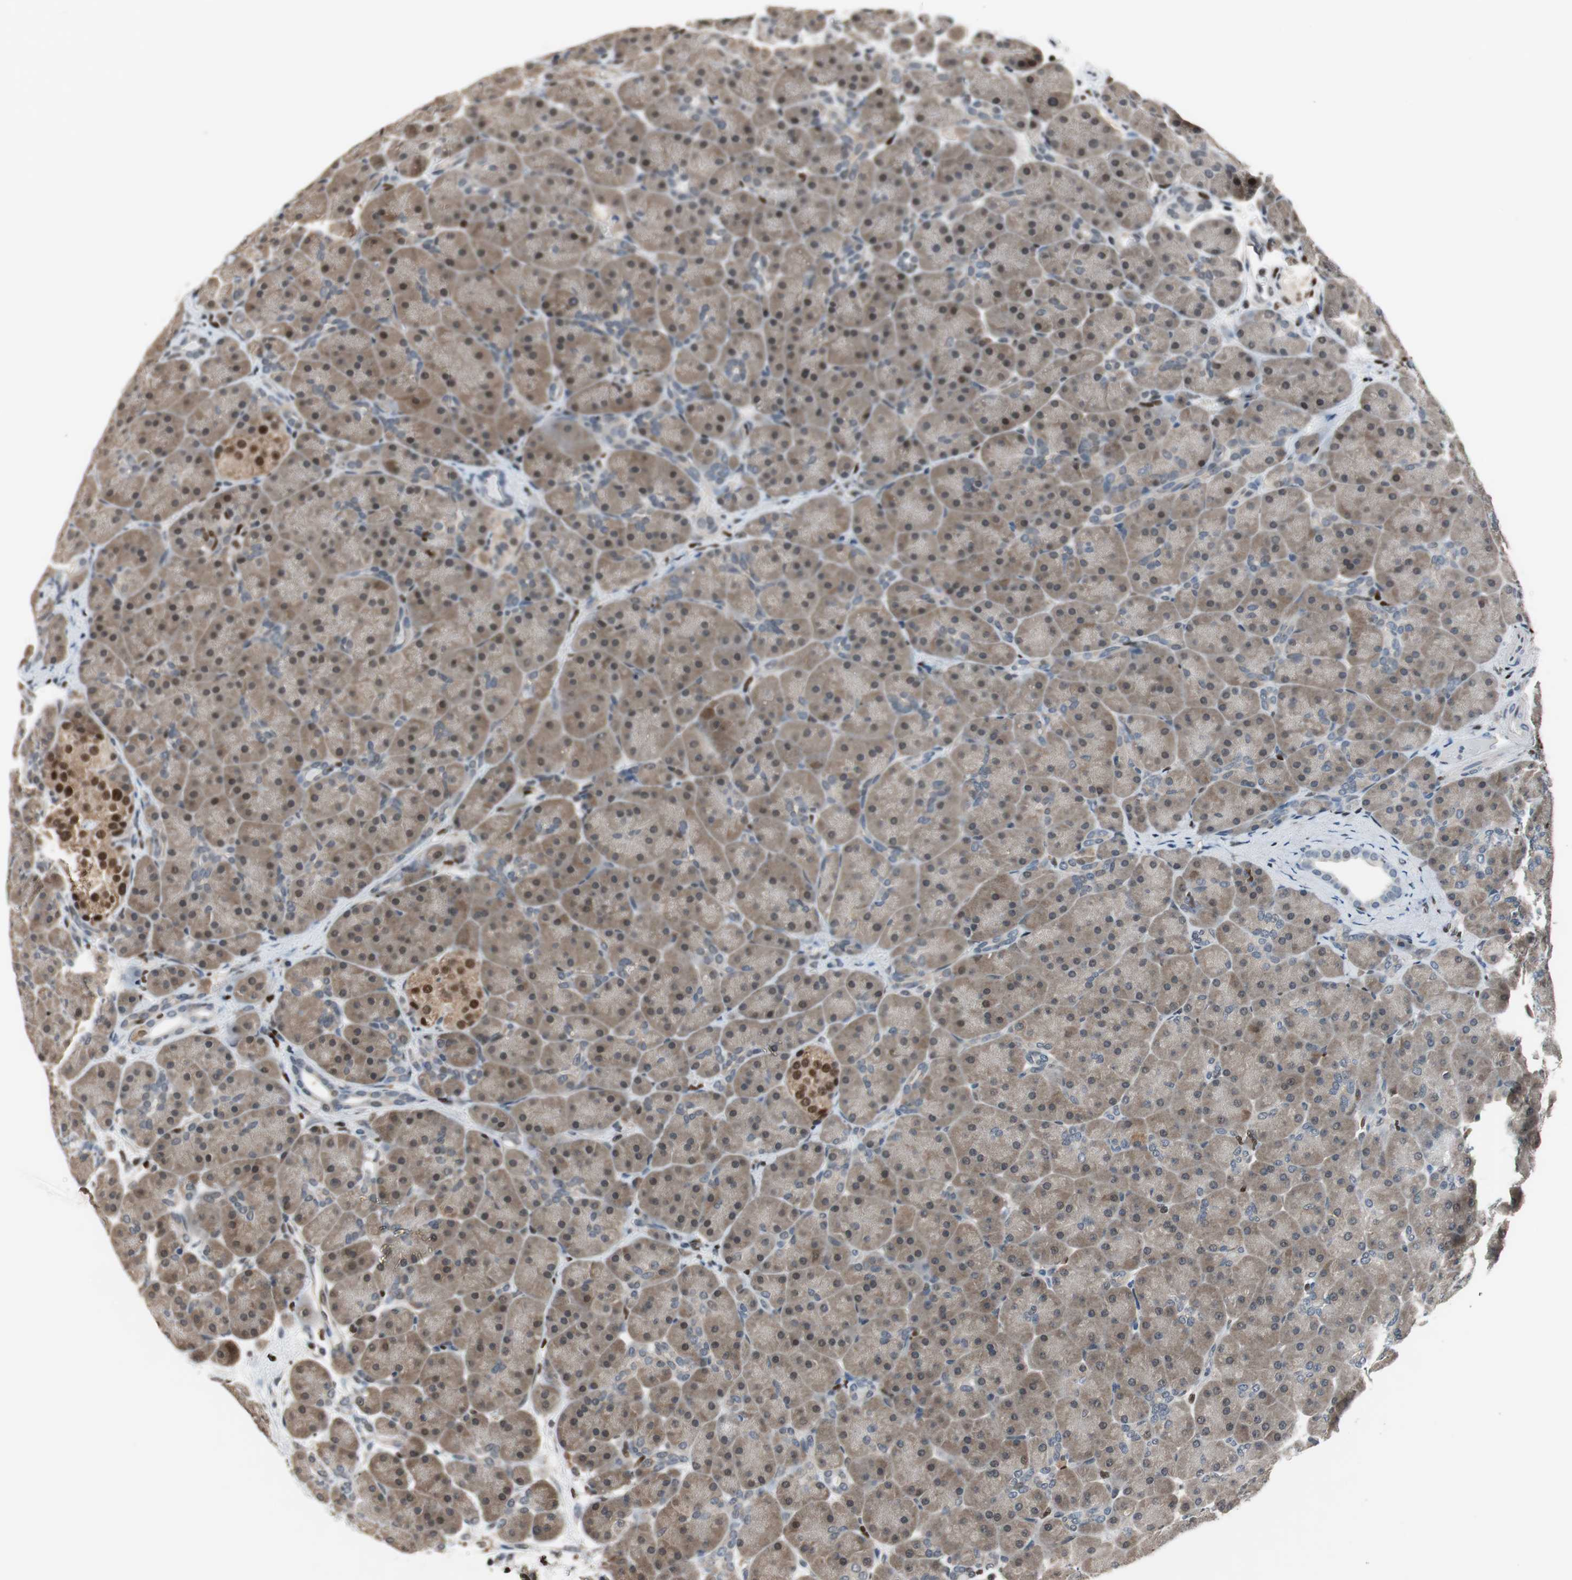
{"staining": {"intensity": "weak", "quantity": "25%-75%", "location": "cytoplasmic/membranous"}, "tissue": "pancreas", "cell_type": "Exocrine glandular cells", "image_type": "normal", "snomed": [{"axis": "morphology", "description": "Normal tissue, NOS"}, {"axis": "topography", "description": "Pancreas"}], "caption": "Brown immunohistochemical staining in unremarkable pancreas demonstrates weak cytoplasmic/membranous positivity in about 25%-75% of exocrine glandular cells.", "gene": "MAFB", "patient": {"sex": "male", "age": 66}}